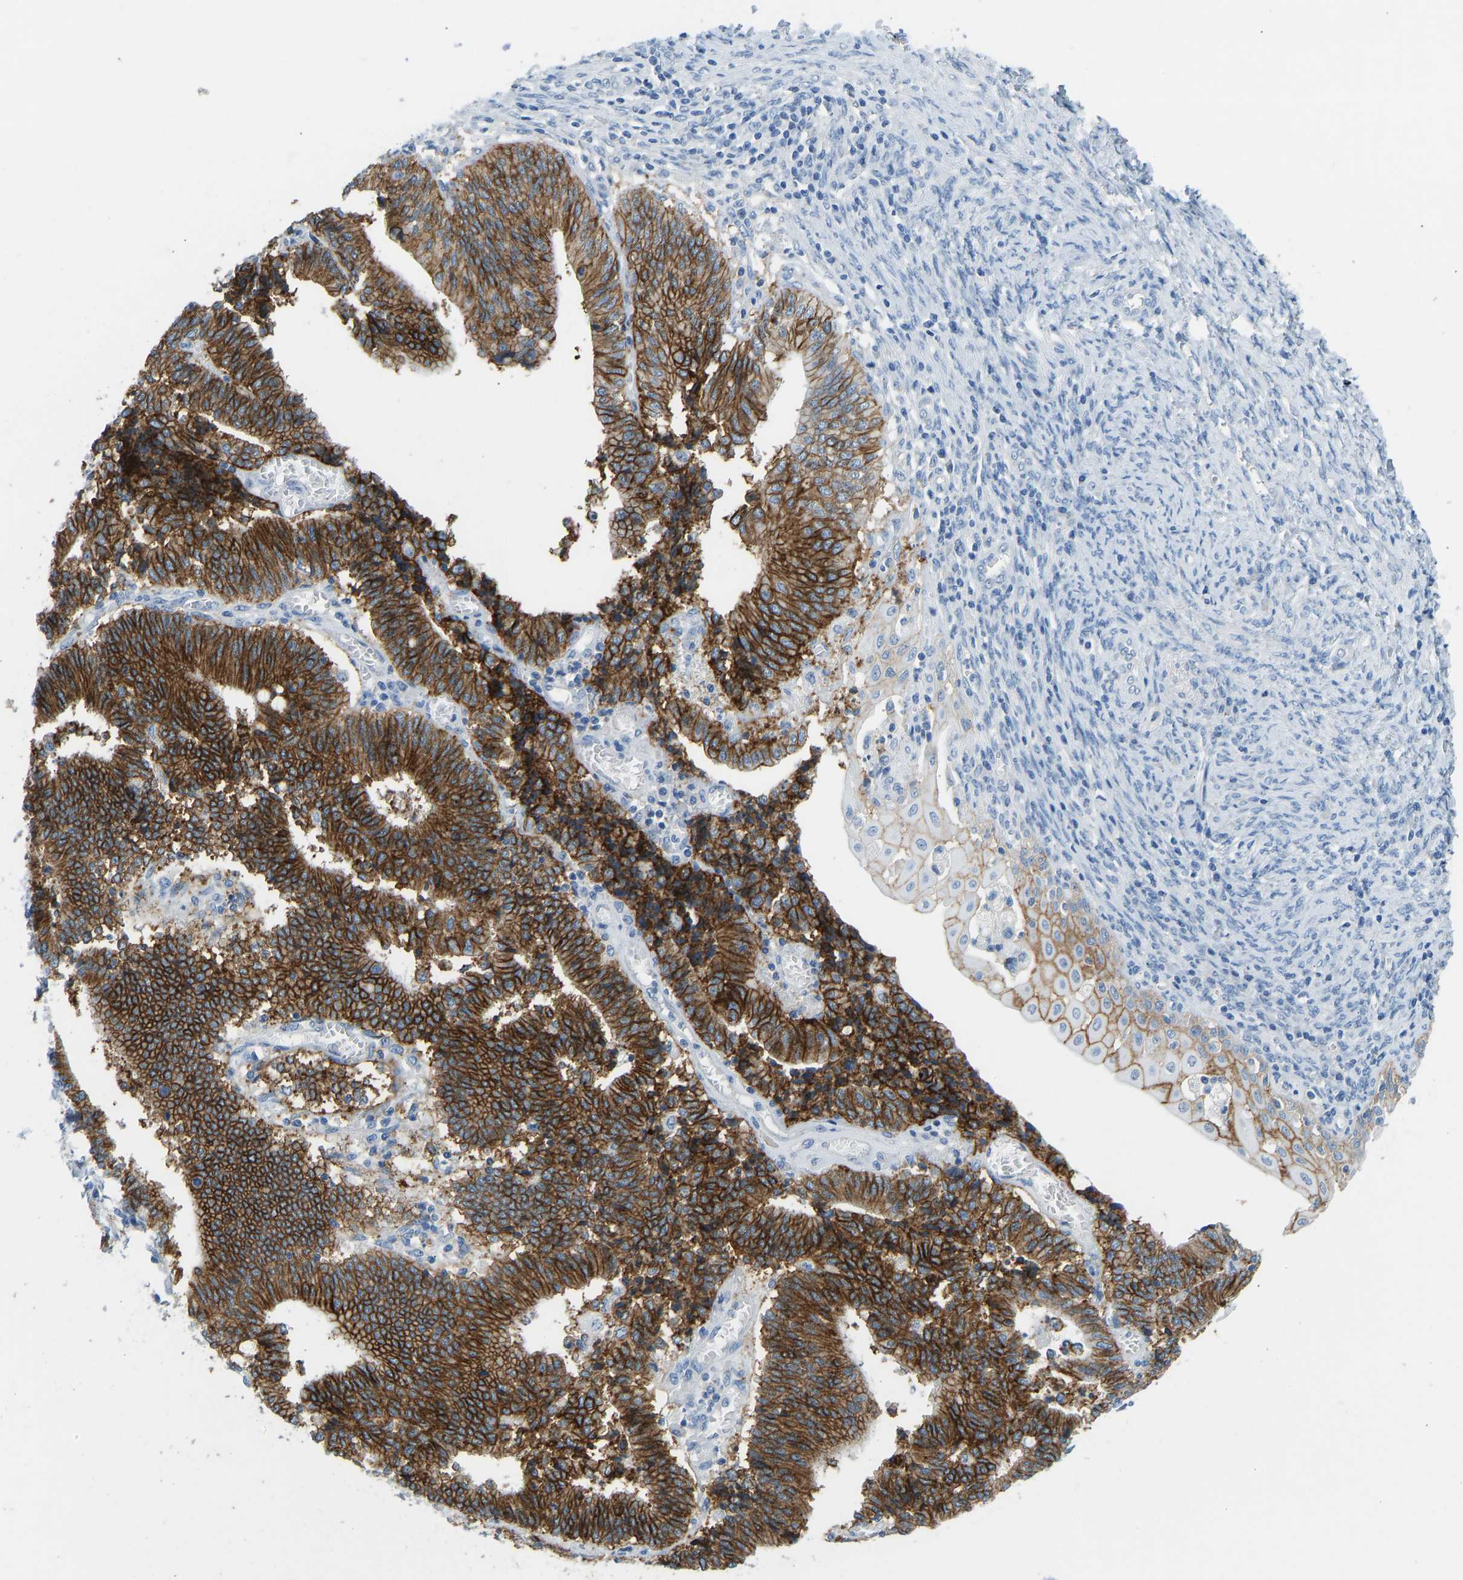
{"staining": {"intensity": "strong", "quantity": ">75%", "location": "cytoplasmic/membranous"}, "tissue": "cervical cancer", "cell_type": "Tumor cells", "image_type": "cancer", "snomed": [{"axis": "morphology", "description": "Adenocarcinoma, NOS"}, {"axis": "topography", "description": "Cervix"}], "caption": "This micrograph demonstrates IHC staining of human cervical adenocarcinoma, with high strong cytoplasmic/membranous staining in approximately >75% of tumor cells.", "gene": "ATP1A1", "patient": {"sex": "female", "age": 44}}